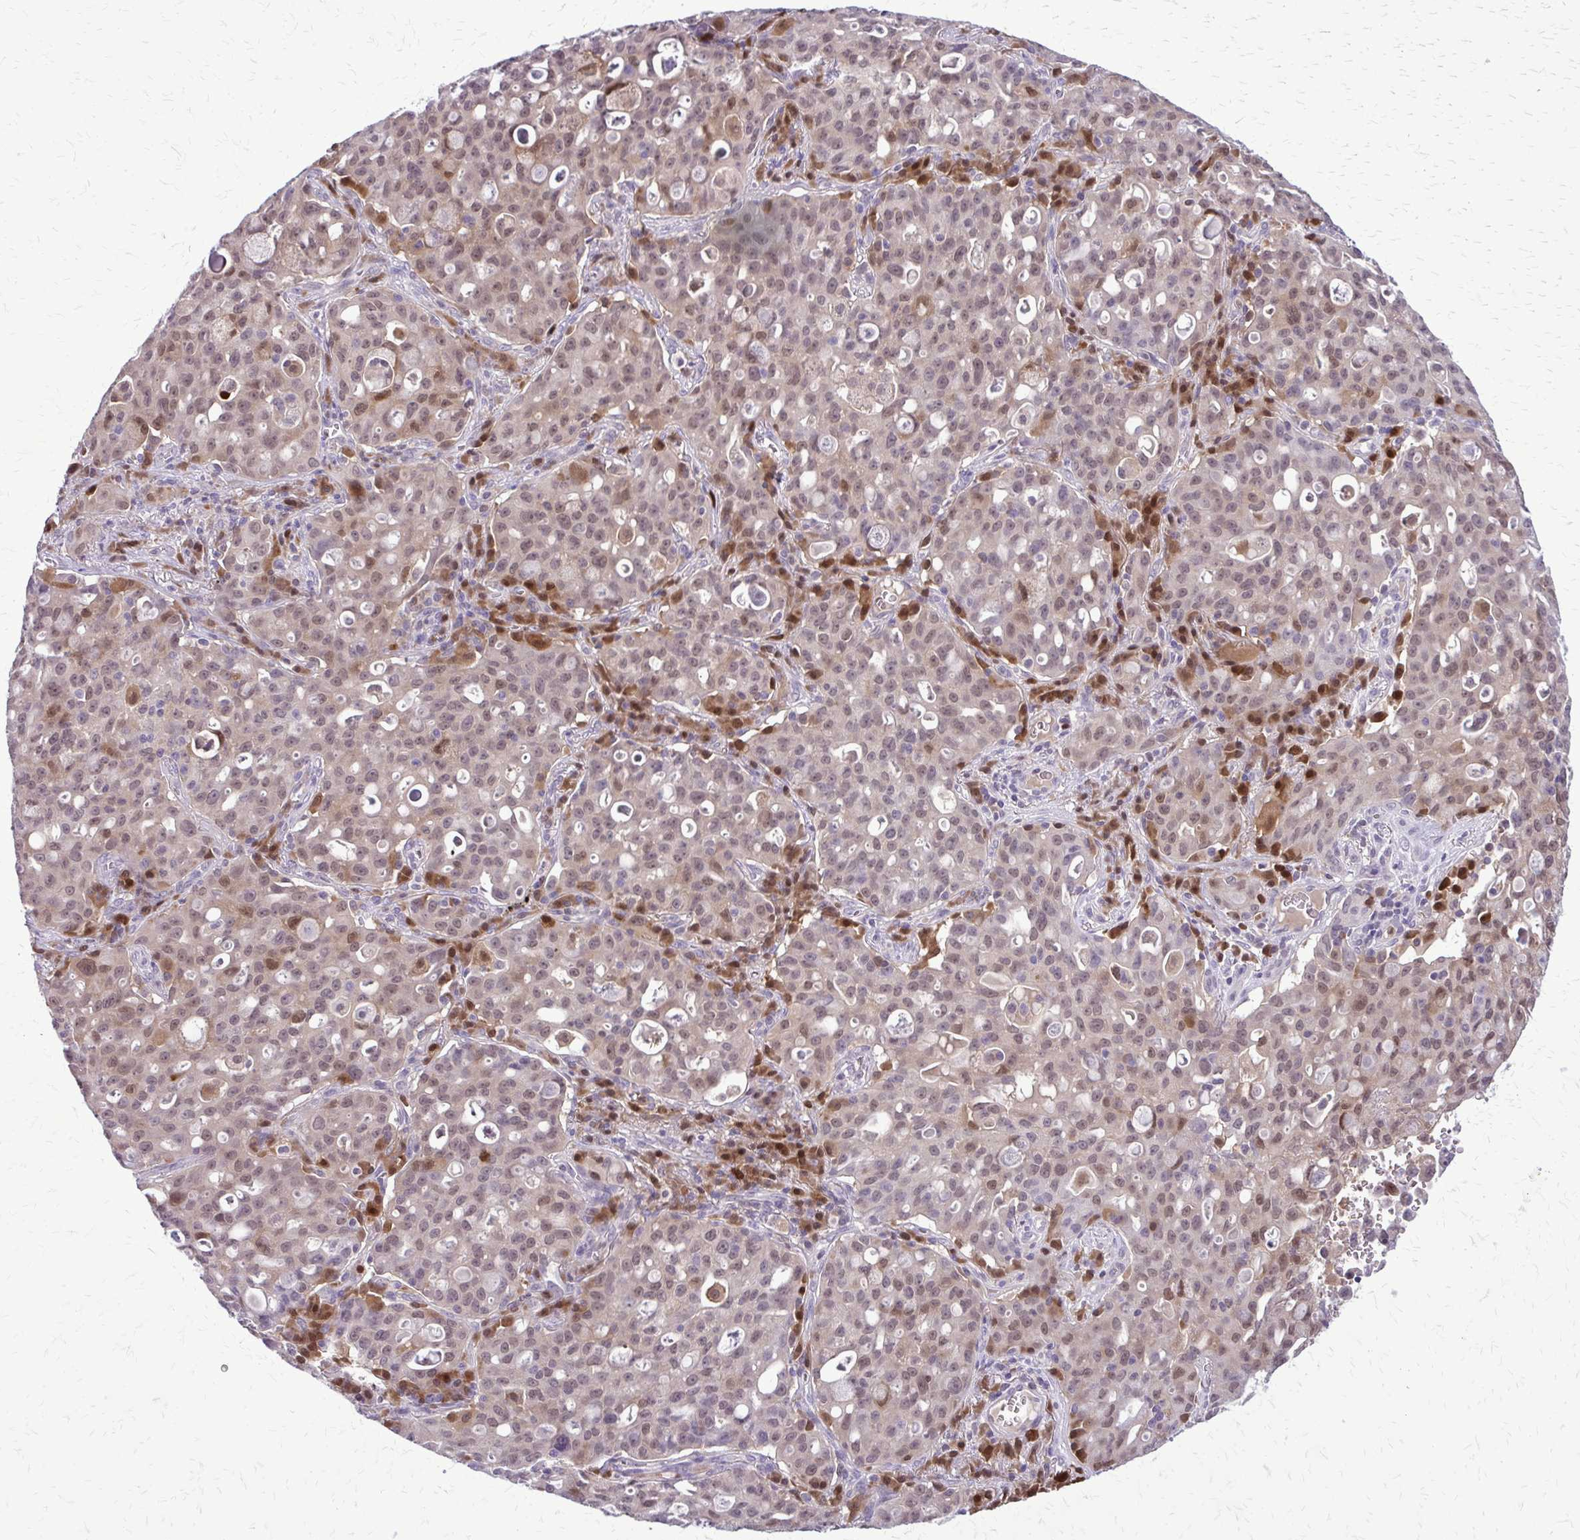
{"staining": {"intensity": "weak", "quantity": "25%-75%", "location": "nuclear"}, "tissue": "lung cancer", "cell_type": "Tumor cells", "image_type": "cancer", "snomed": [{"axis": "morphology", "description": "Adenocarcinoma, NOS"}, {"axis": "topography", "description": "Lung"}], "caption": "Human lung cancer stained for a protein (brown) displays weak nuclear positive positivity in about 25%-75% of tumor cells.", "gene": "GLRX", "patient": {"sex": "female", "age": 44}}